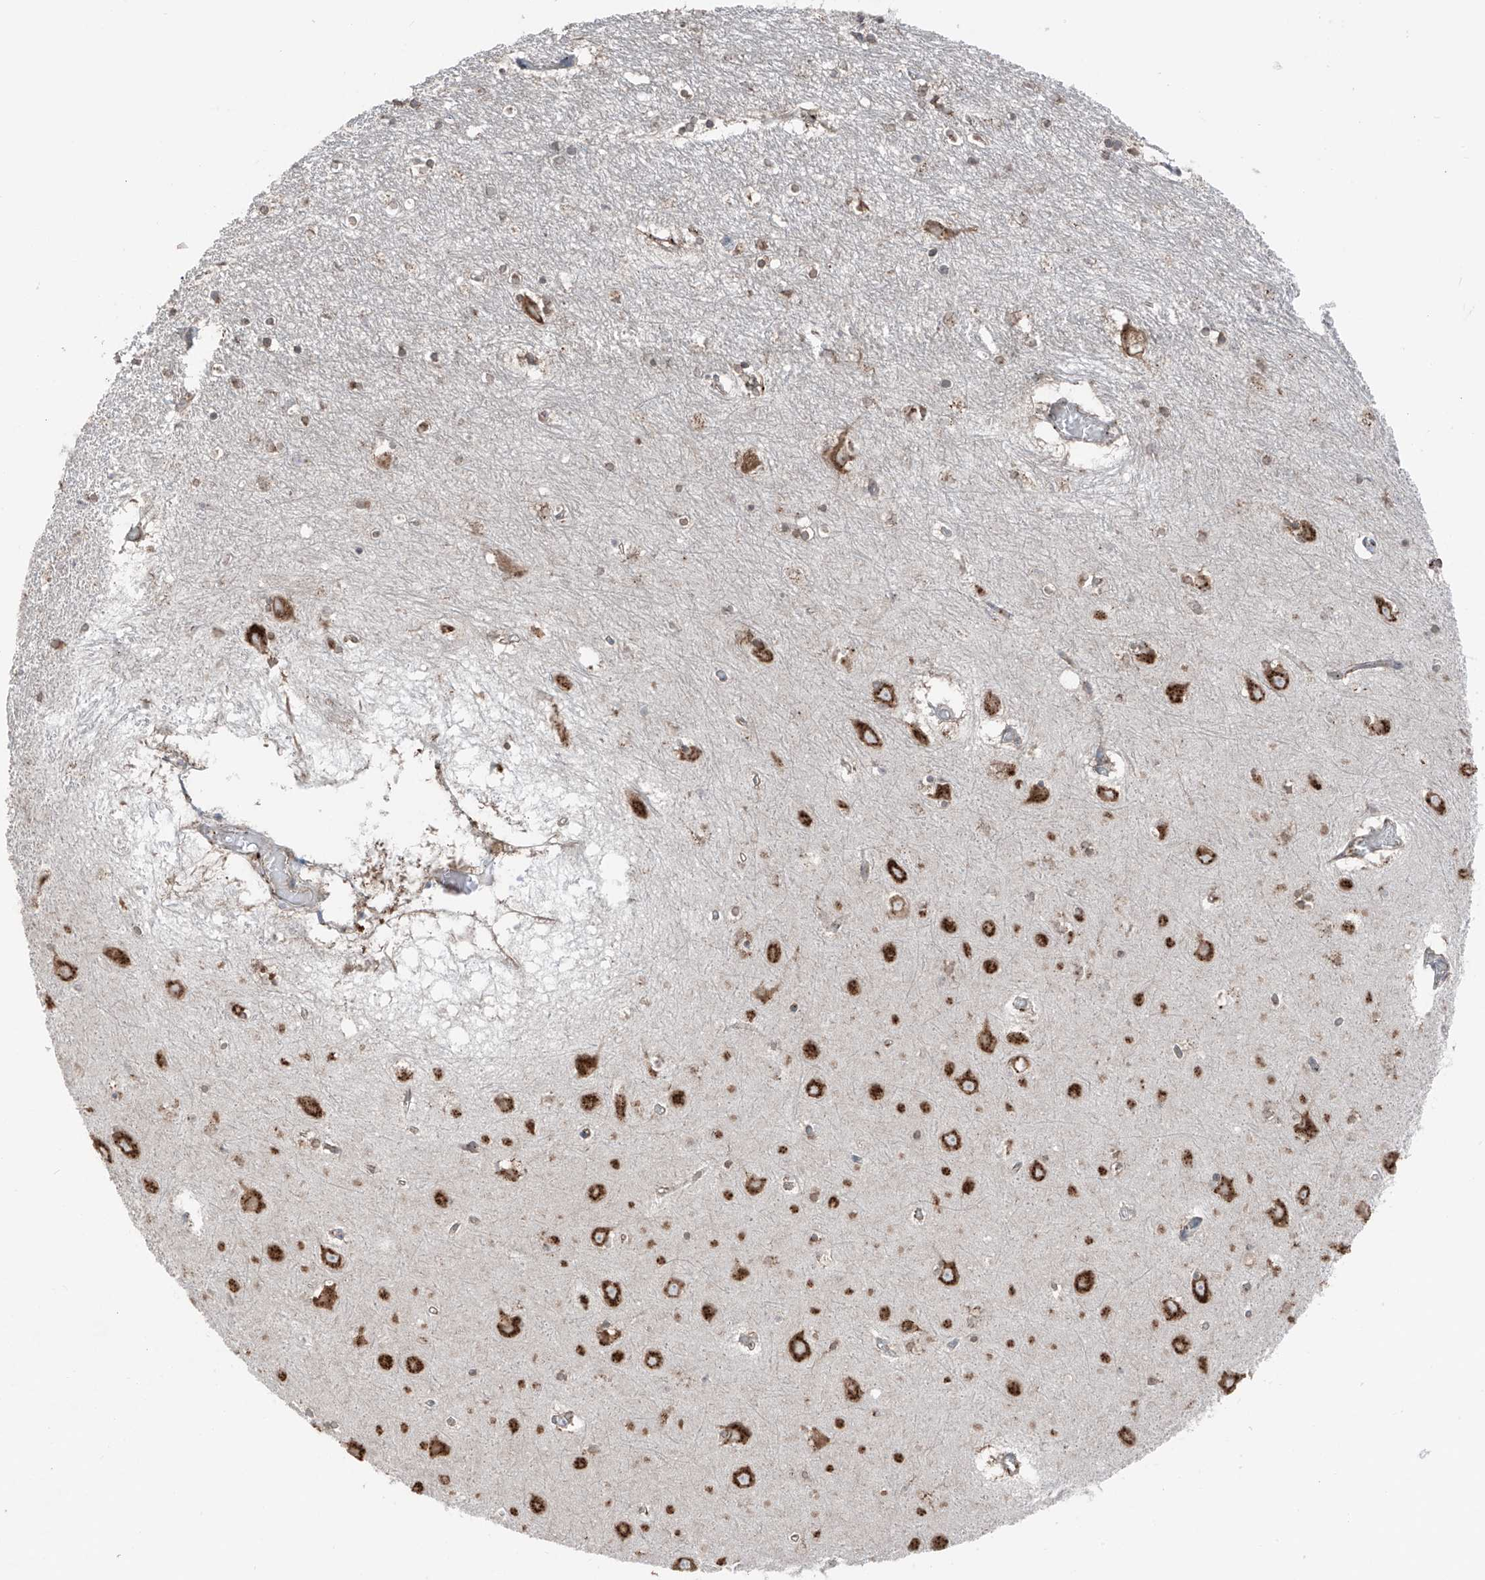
{"staining": {"intensity": "moderate", "quantity": "25%-75%", "location": "cytoplasmic/membranous"}, "tissue": "hippocampus", "cell_type": "Glial cells", "image_type": "normal", "snomed": [{"axis": "morphology", "description": "Normal tissue, NOS"}, {"axis": "topography", "description": "Hippocampus"}], "caption": "About 25%-75% of glial cells in unremarkable human hippocampus demonstrate moderate cytoplasmic/membranous protein expression as visualized by brown immunohistochemical staining.", "gene": "ERLEC1", "patient": {"sex": "male", "age": 70}}